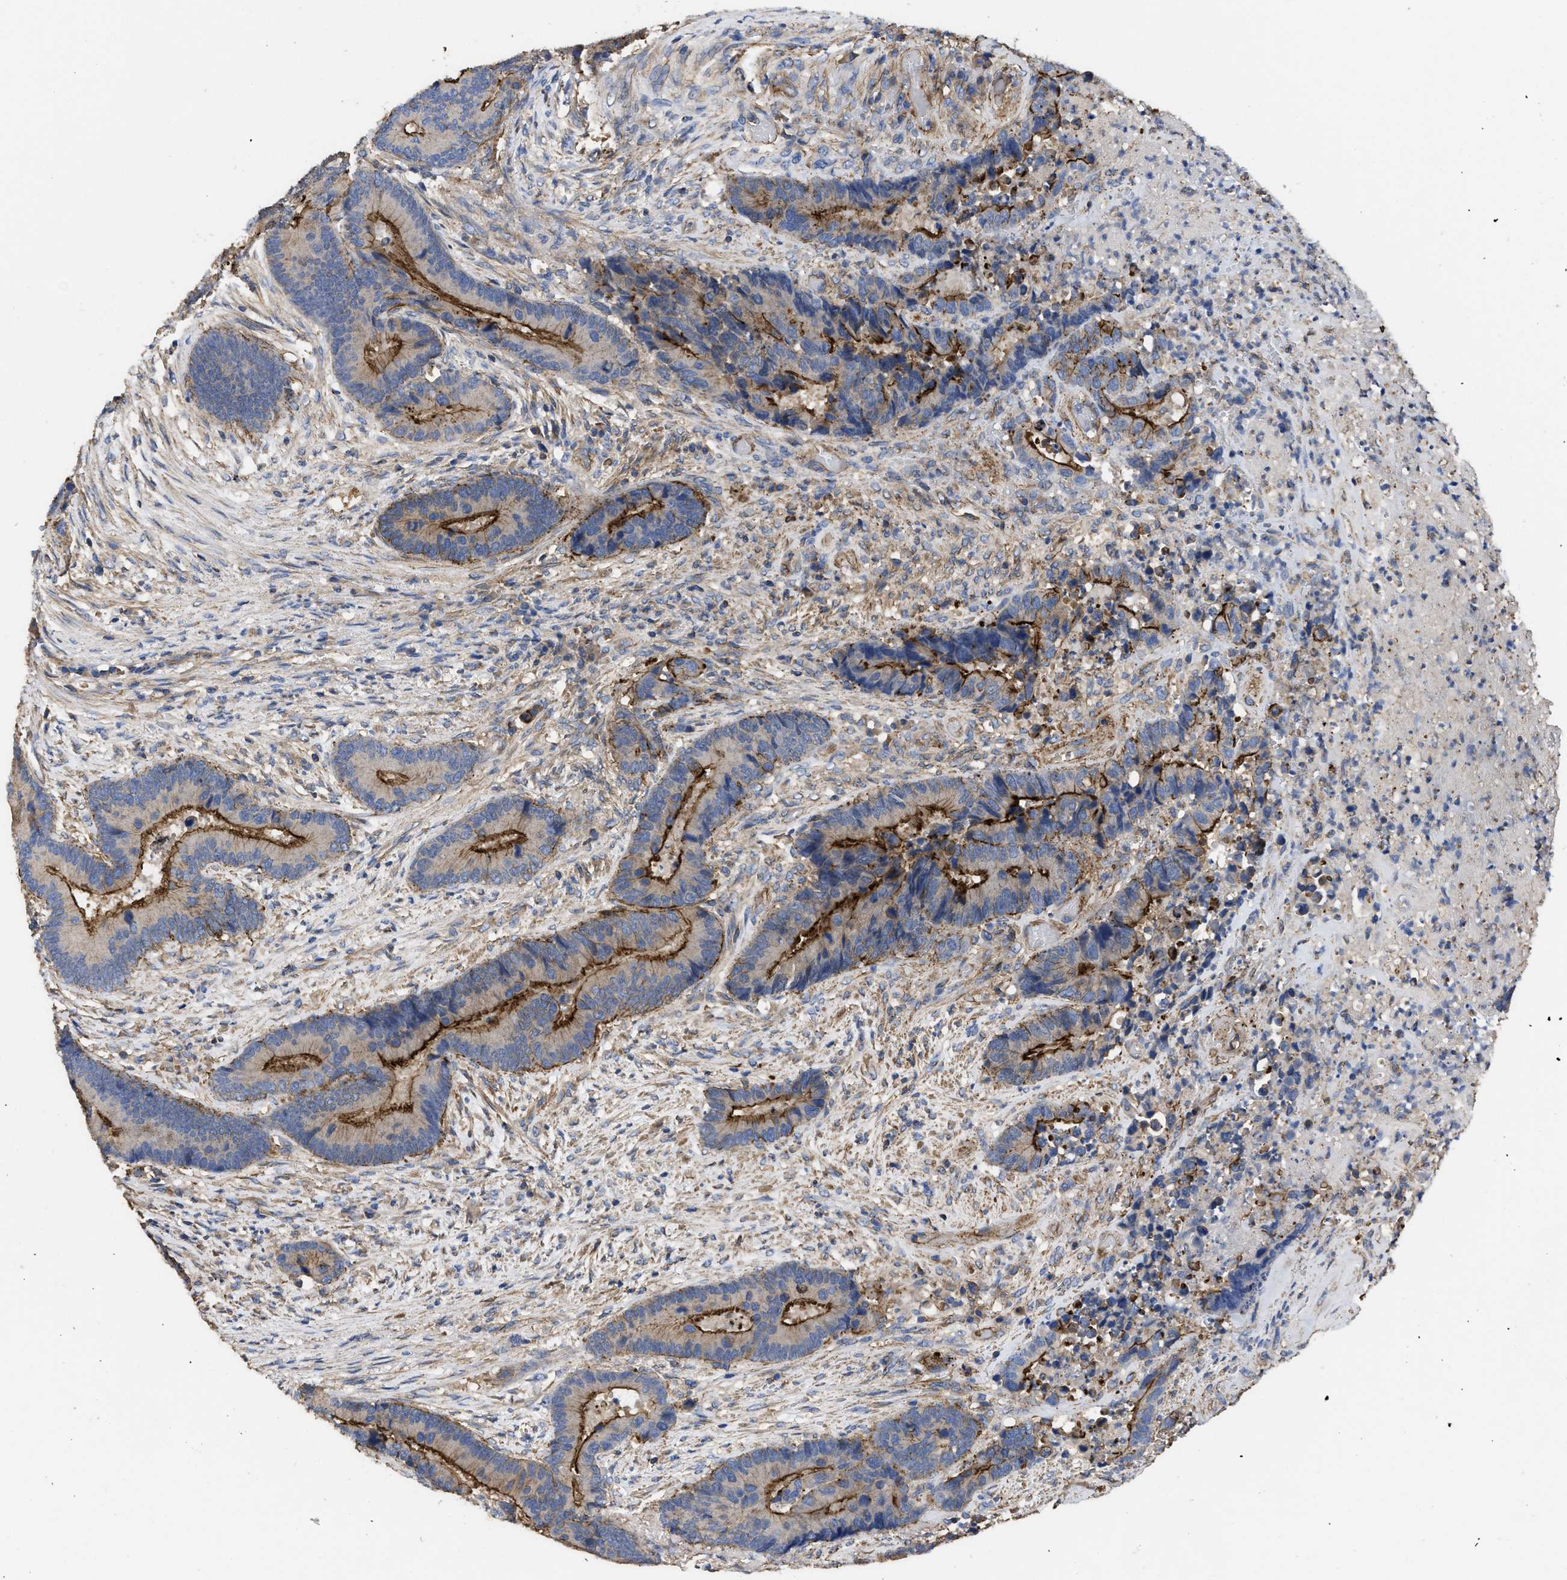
{"staining": {"intensity": "strong", "quantity": "25%-75%", "location": "cytoplasmic/membranous"}, "tissue": "colorectal cancer", "cell_type": "Tumor cells", "image_type": "cancer", "snomed": [{"axis": "morphology", "description": "Adenocarcinoma, NOS"}, {"axis": "topography", "description": "Rectum"}], "caption": "A brown stain shows strong cytoplasmic/membranous staining of a protein in colorectal cancer tumor cells. Using DAB (3,3'-diaminobenzidine) (brown) and hematoxylin (blue) stains, captured at high magnification using brightfield microscopy.", "gene": "USP4", "patient": {"sex": "female", "age": 89}}